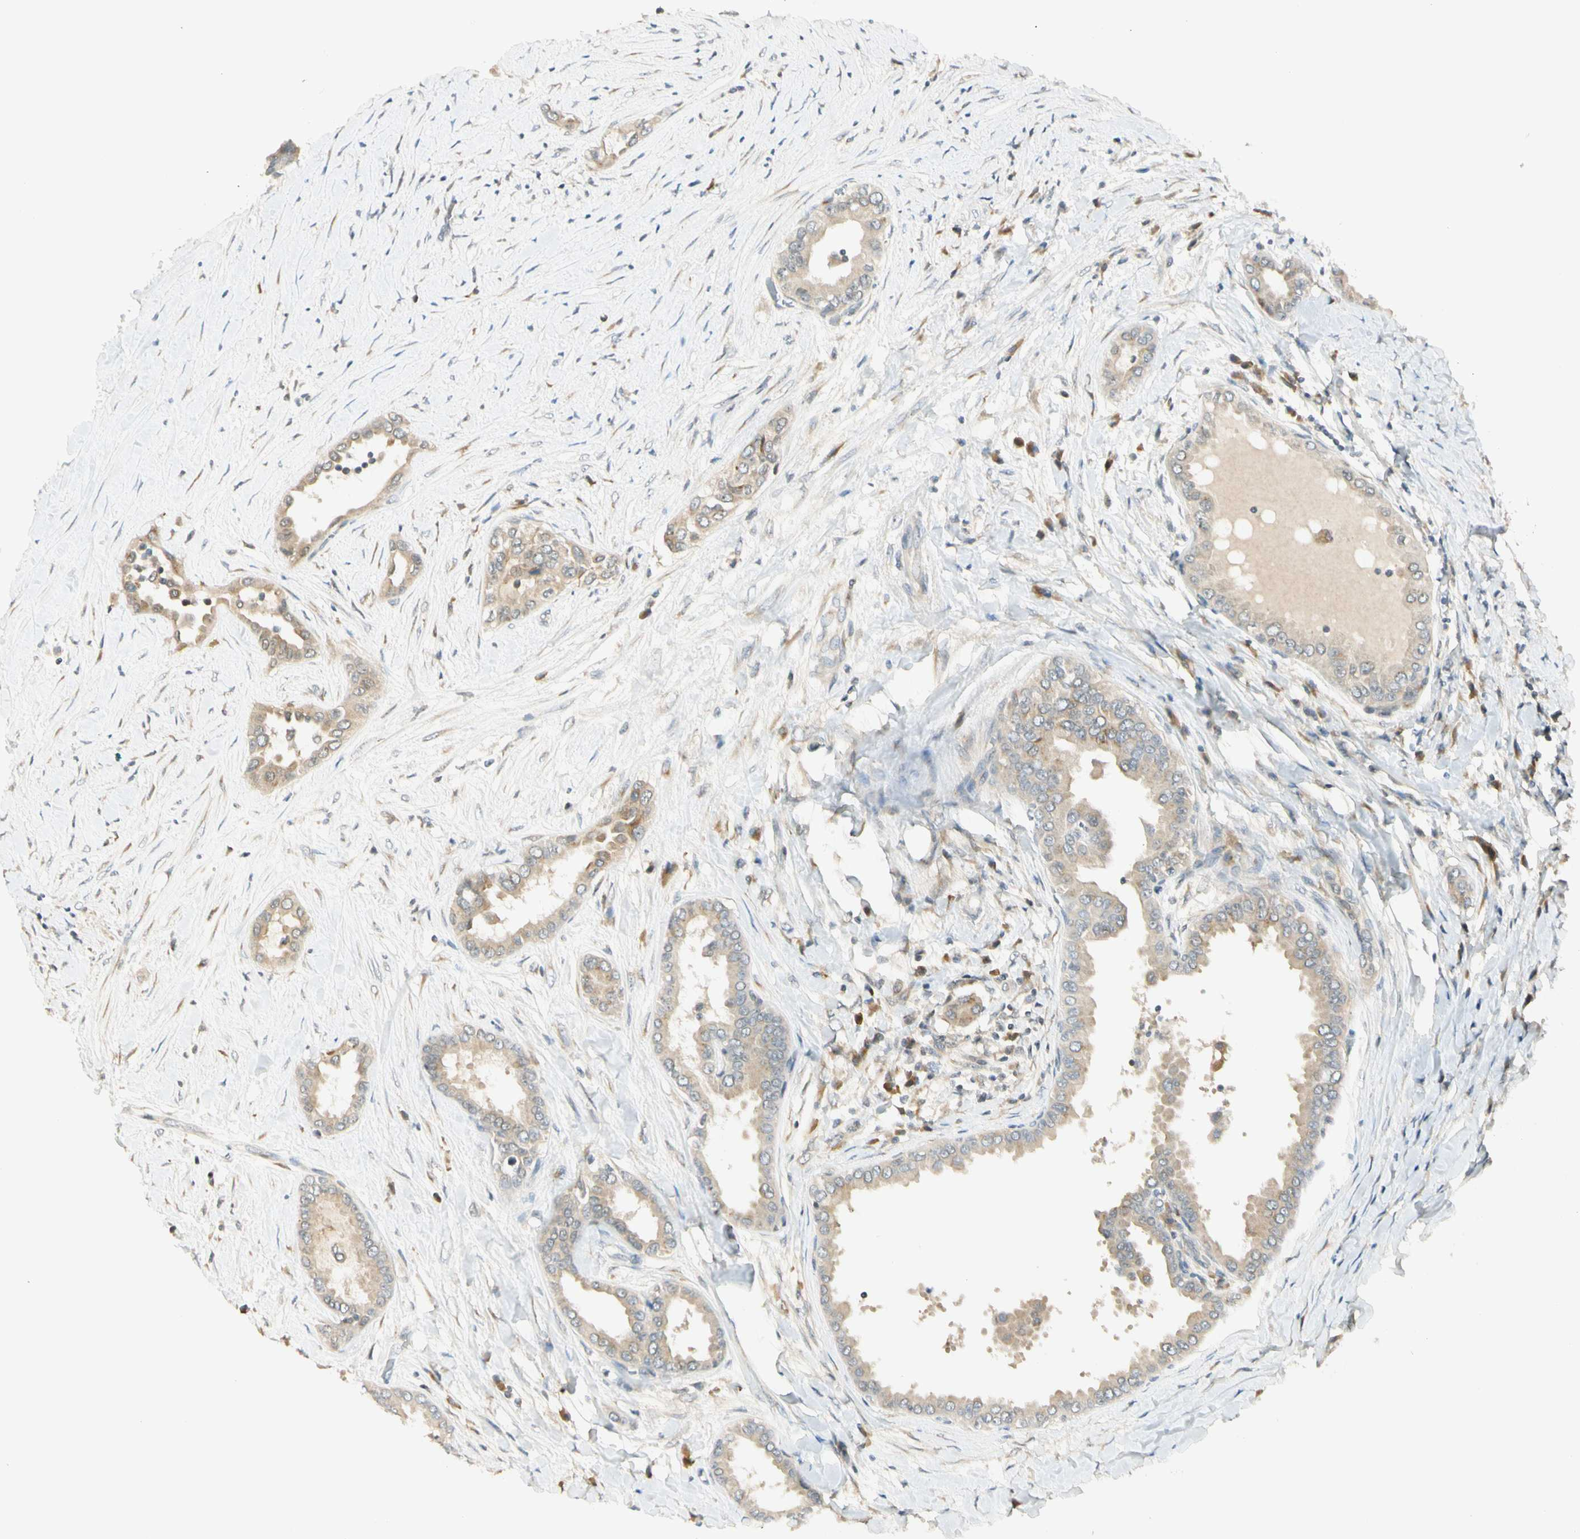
{"staining": {"intensity": "moderate", "quantity": ">75%", "location": "cytoplasmic/membranous"}, "tissue": "thyroid cancer", "cell_type": "Tumor cells", "image_type": "cancer", "snomed": [{"axis": "morphology", "description": "Papillary adenocarcinoma, NOS"}, {"axis": "topography", "description": "Thyroid gland"}], "caption": "Immunohistochemical staining of human thyroid cancer reveals medium levels of moderate cytoplasmic/membranous protein expression in approximately >75% of tumor cells.", "gene": "RPS6KB2", "patient": {"sex": "male", "age": 33}}